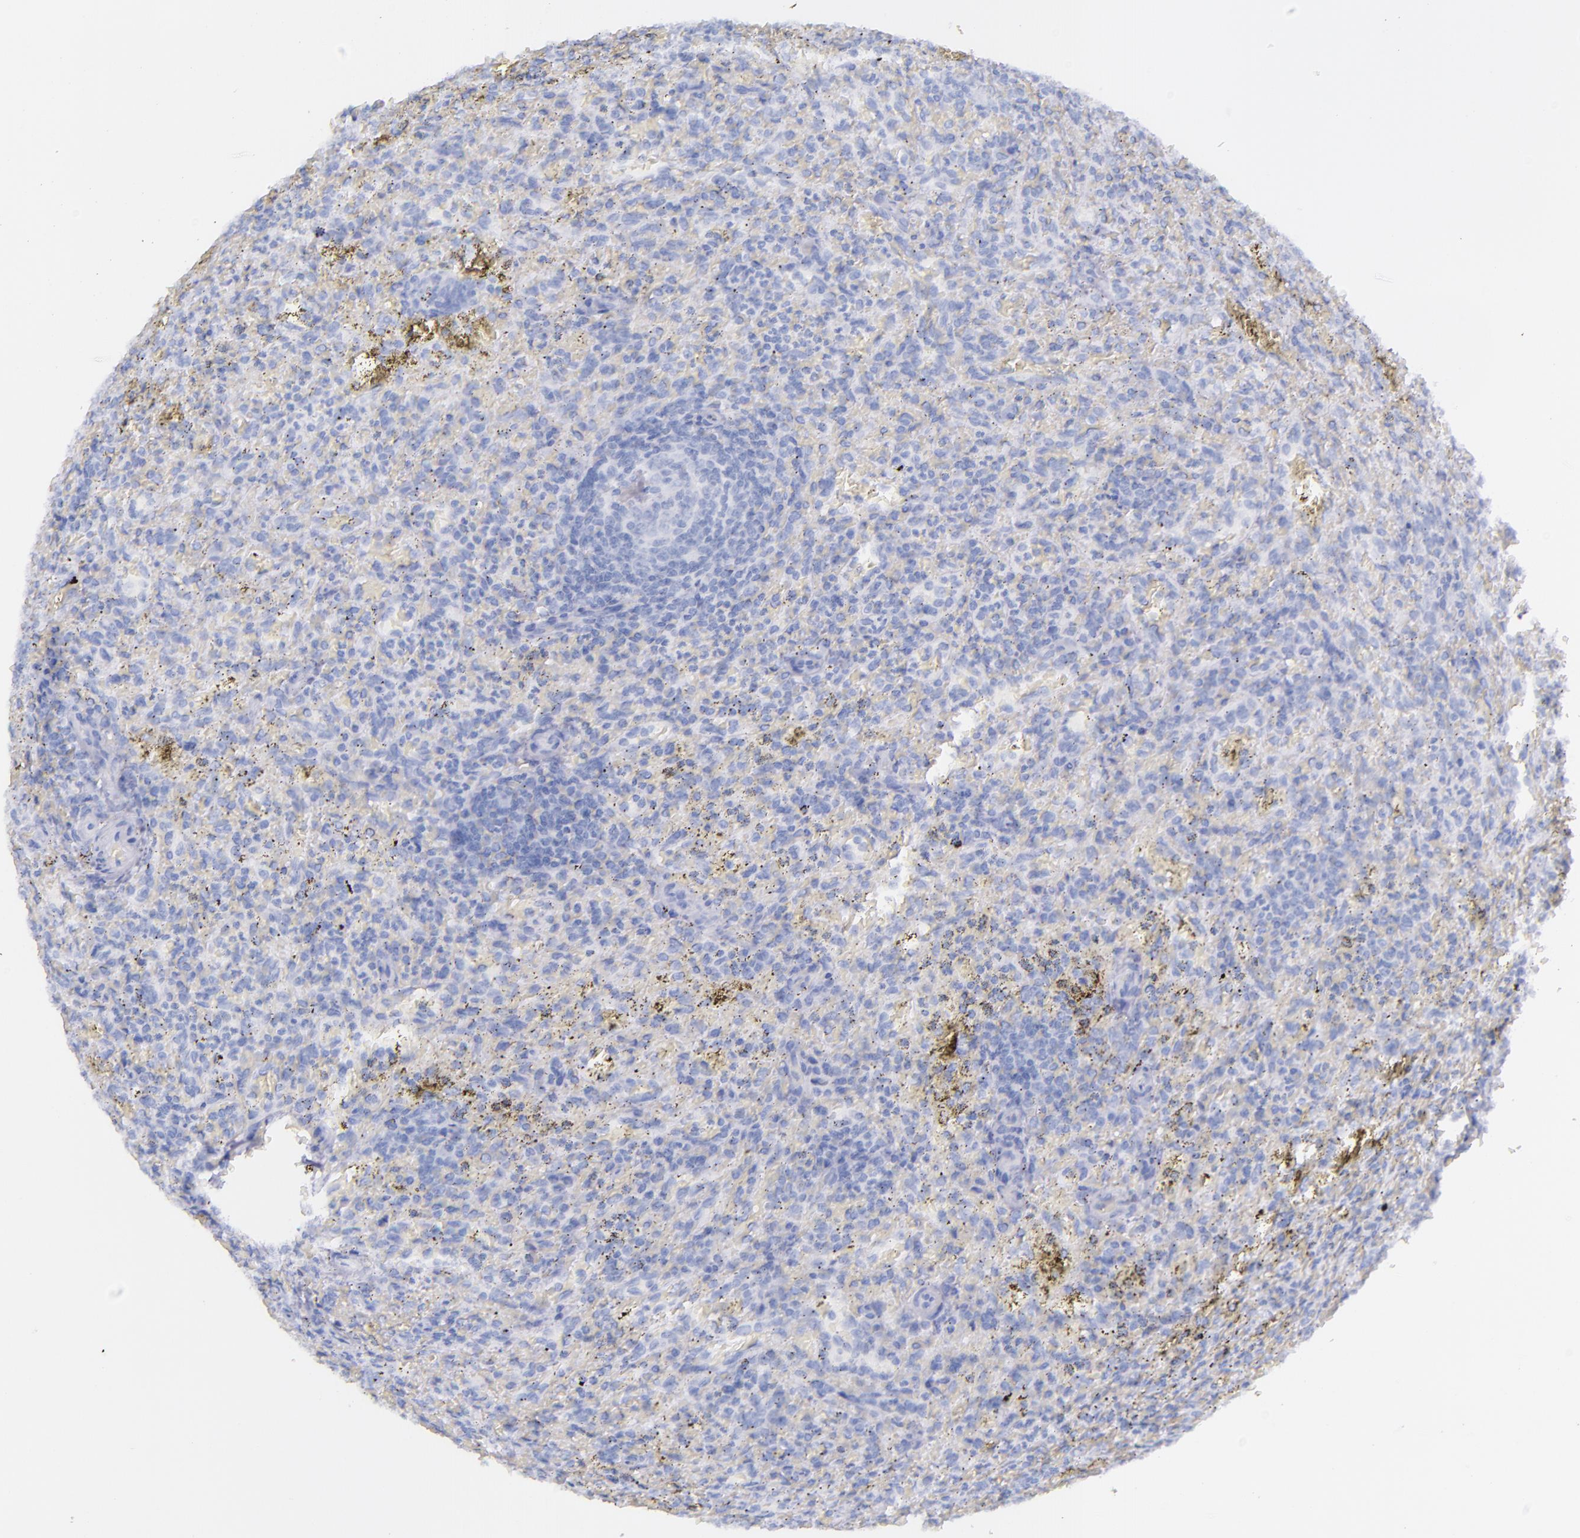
{"staining": {"intensity": "negative", "quantity": "none", "location": "none"}, "tissue": "lymphoma", "cell_type": "Tumor cells", "image_type": "cancer", "snomed": [{"axis": "morphology", "description": "Malignant lymphoma, non-Hodgkin's type, Low grade"}, {"axis": "topography", "description": "Spleen"}], "caption": "An IHC photomicrograph of lymphoma is shown. There is no staining in tumor cells of lymphoma.", "gene": "SFTPA2", "patient": {"sex": "female", "age": 64}}